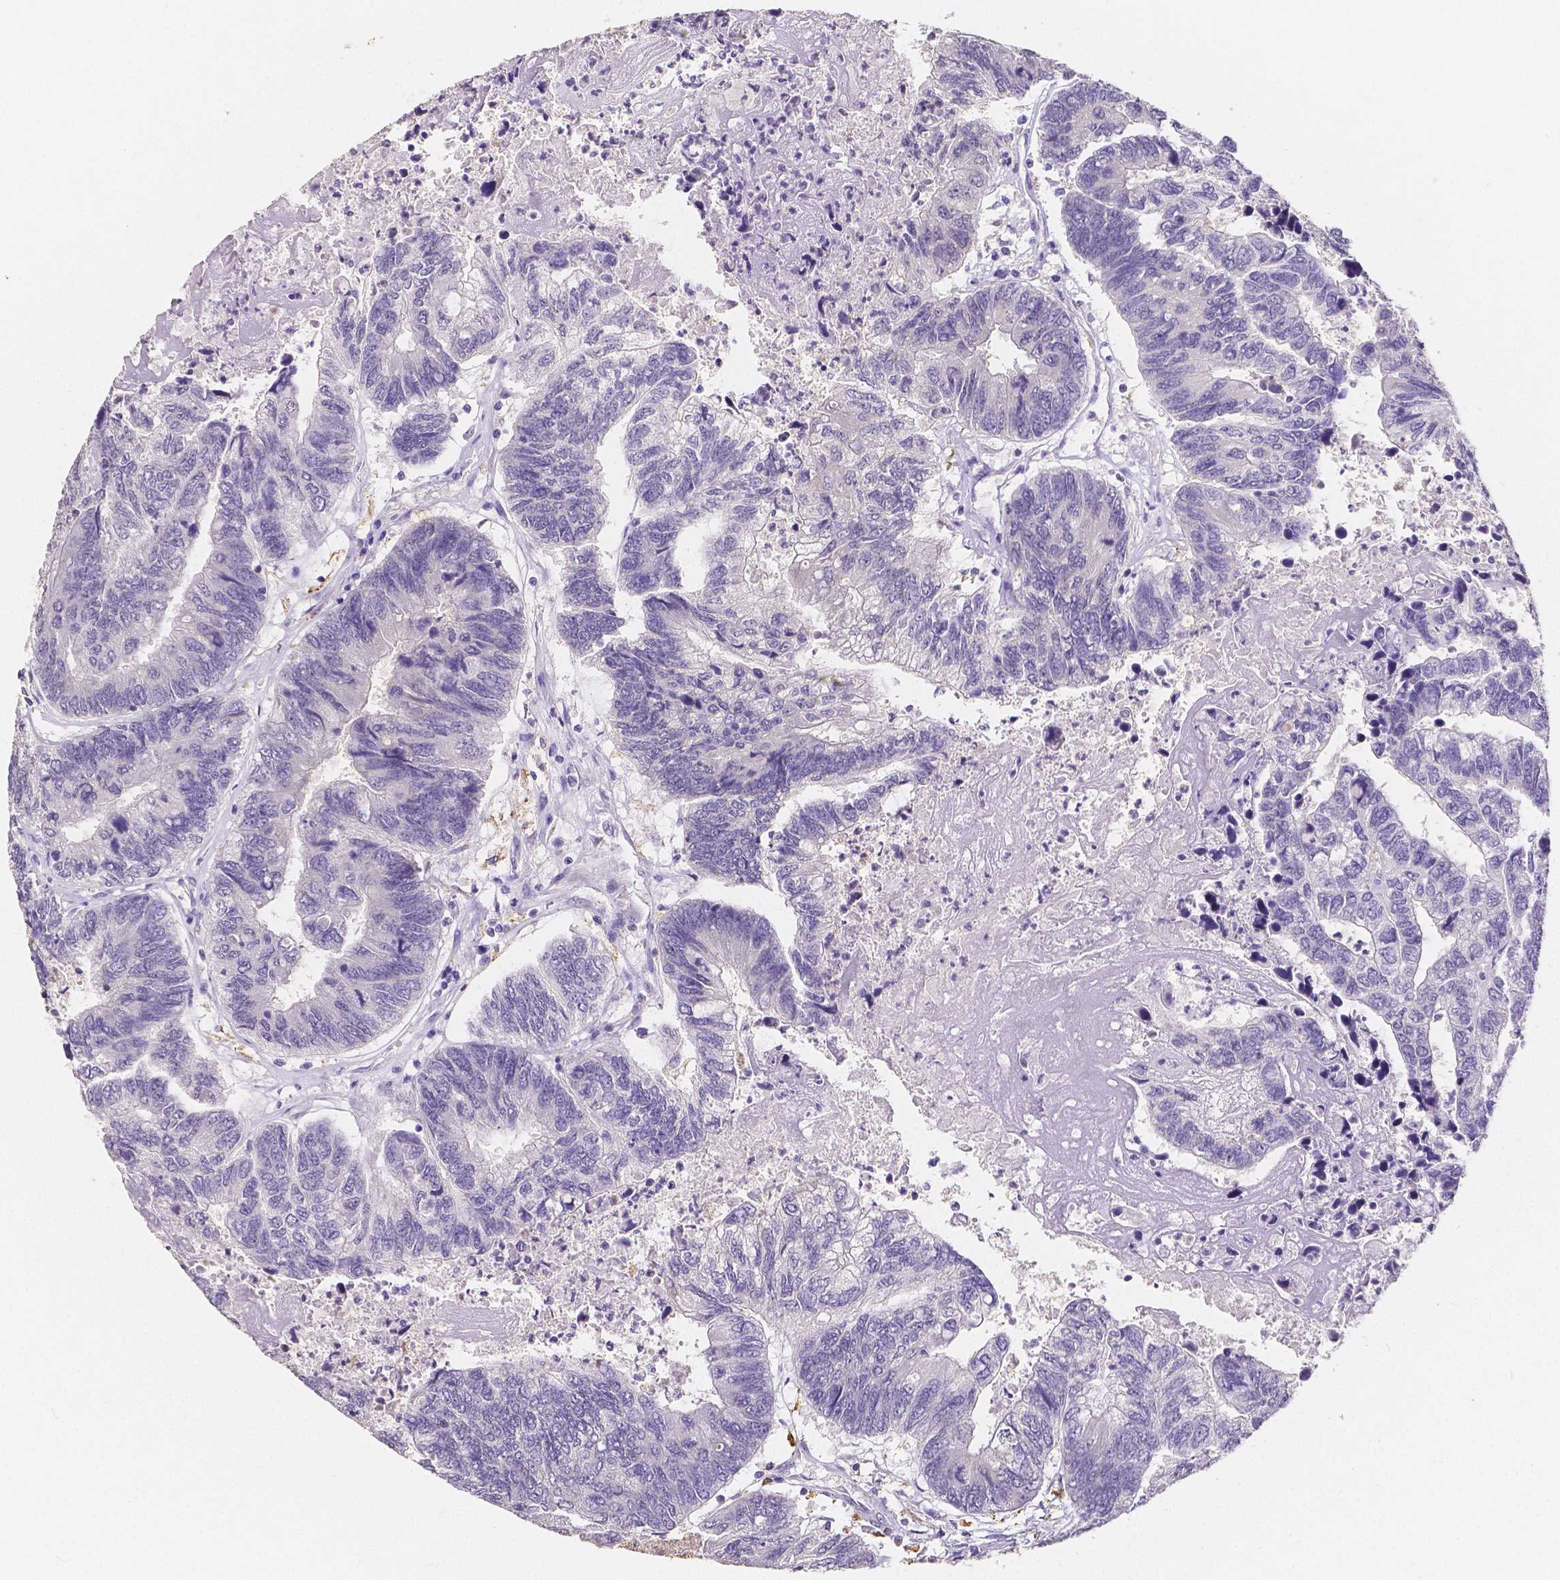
{"staining": {"intensity": "negative", "quantity": "none", "location": "none"}, "tissue": "colorectal cancer", "cell_type": "Tumor cells", "image_type": "cancer", "snomed": [{"axis": "morphology", "description": "Adenocarcinoma, NOS"}, {"axis": "topography", "description": "Colon"}], "caption": "High magnification brightfield microscopy of adenocarcinoma (colorectal) stained with DAB (brown) and counterstained with hematoxylin (blue): tumor cells show no significant positivity.", "gene": "ACP5", "patient": {"sex": "female", "age": 67}}